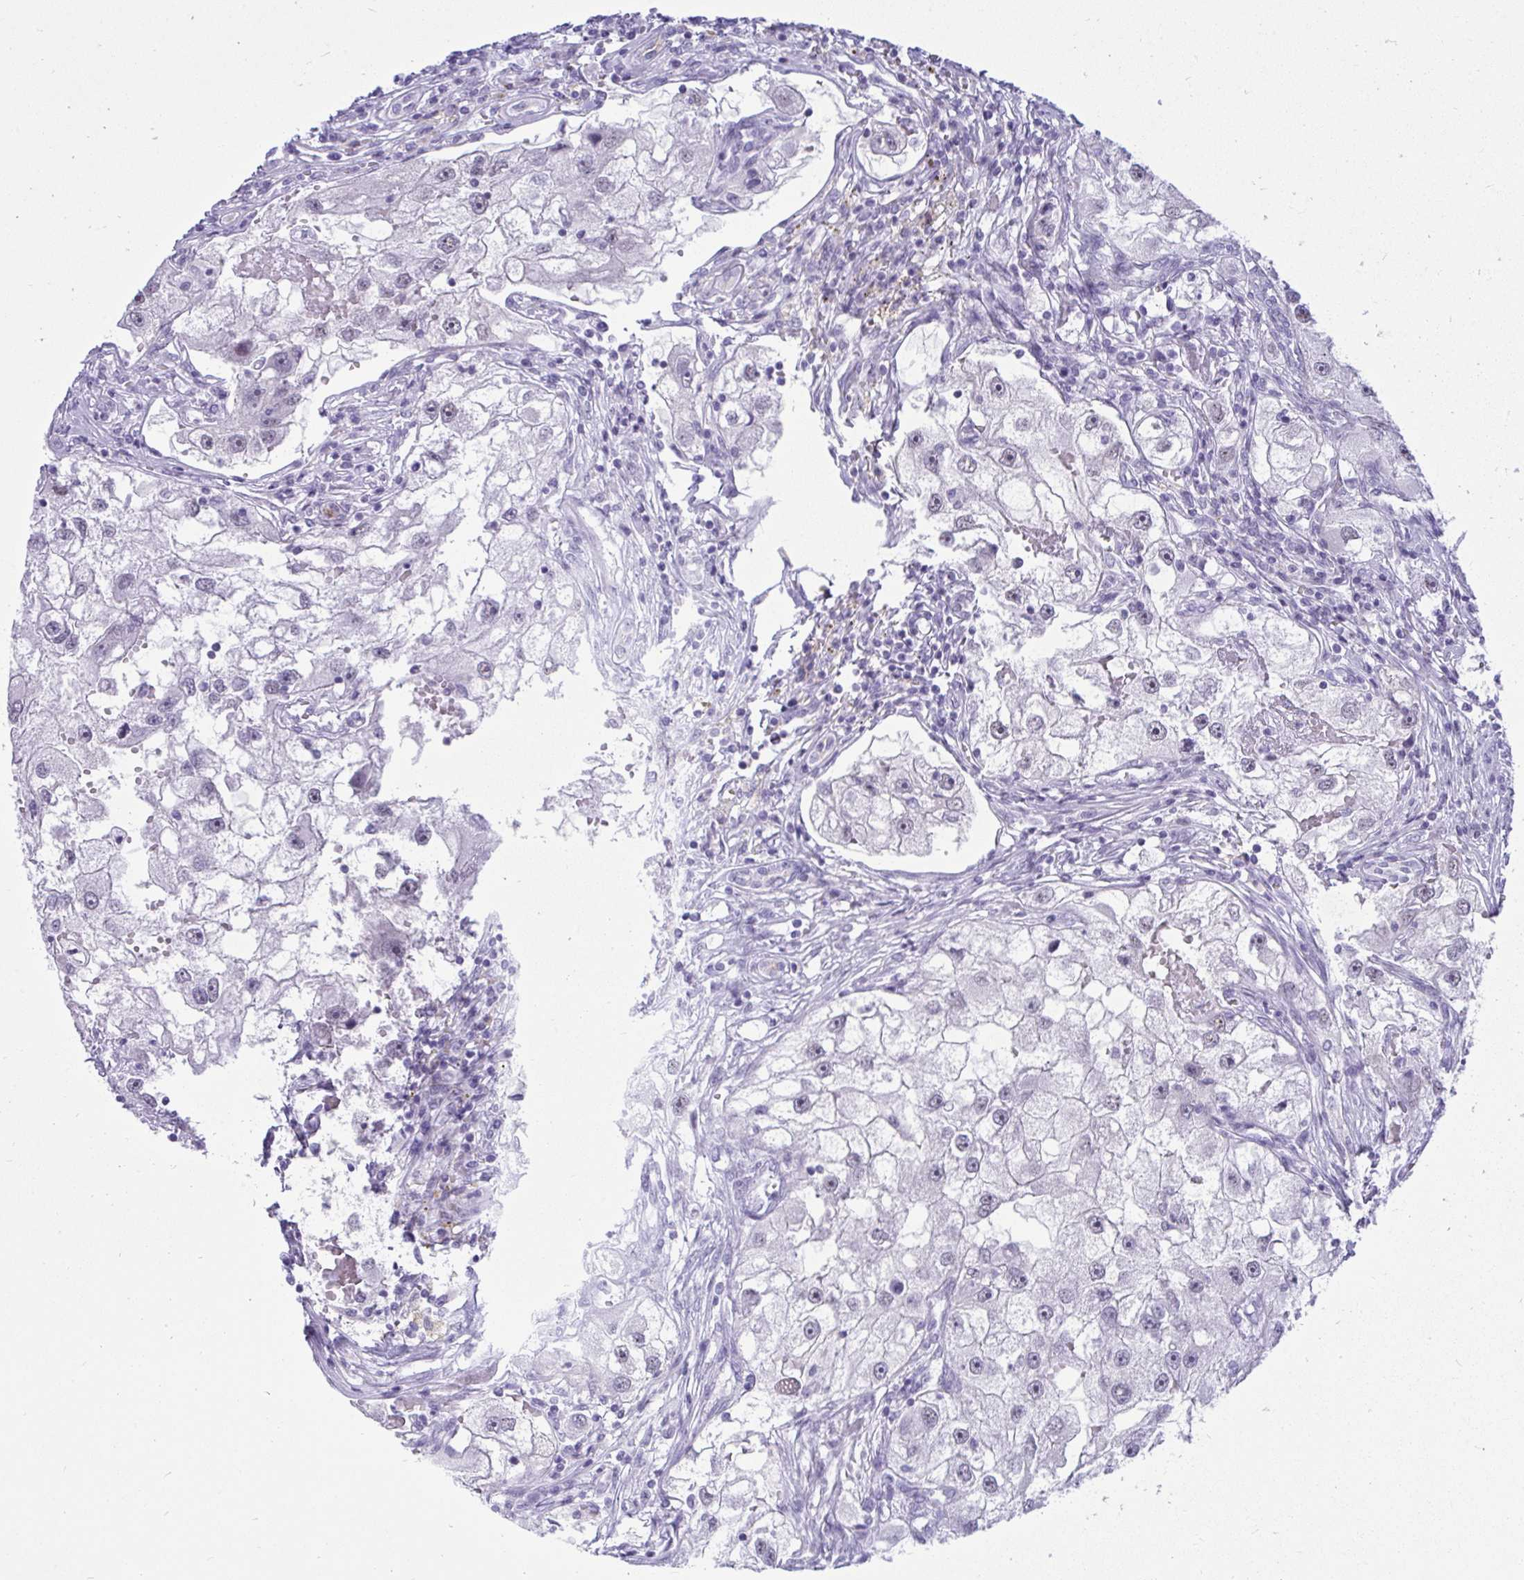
{"staining": {"intensity": "negative", "quantity": "none", "location": "none"}, "tissue": "renal cancer", "cell_type": "Tumor cells", "image_type": "cancer", "snomed": [{"axis": "morphology", "description": "Adenocarcinoma, NOS"}, {"axis": "topography", "description": "Kidney"}], "caption": "Renal cancer was stained to show a protein in brown. There is no significant expression in tumor cells.", "gene": "OR5F1", "patient": {"sex": "male", "age": 63}}